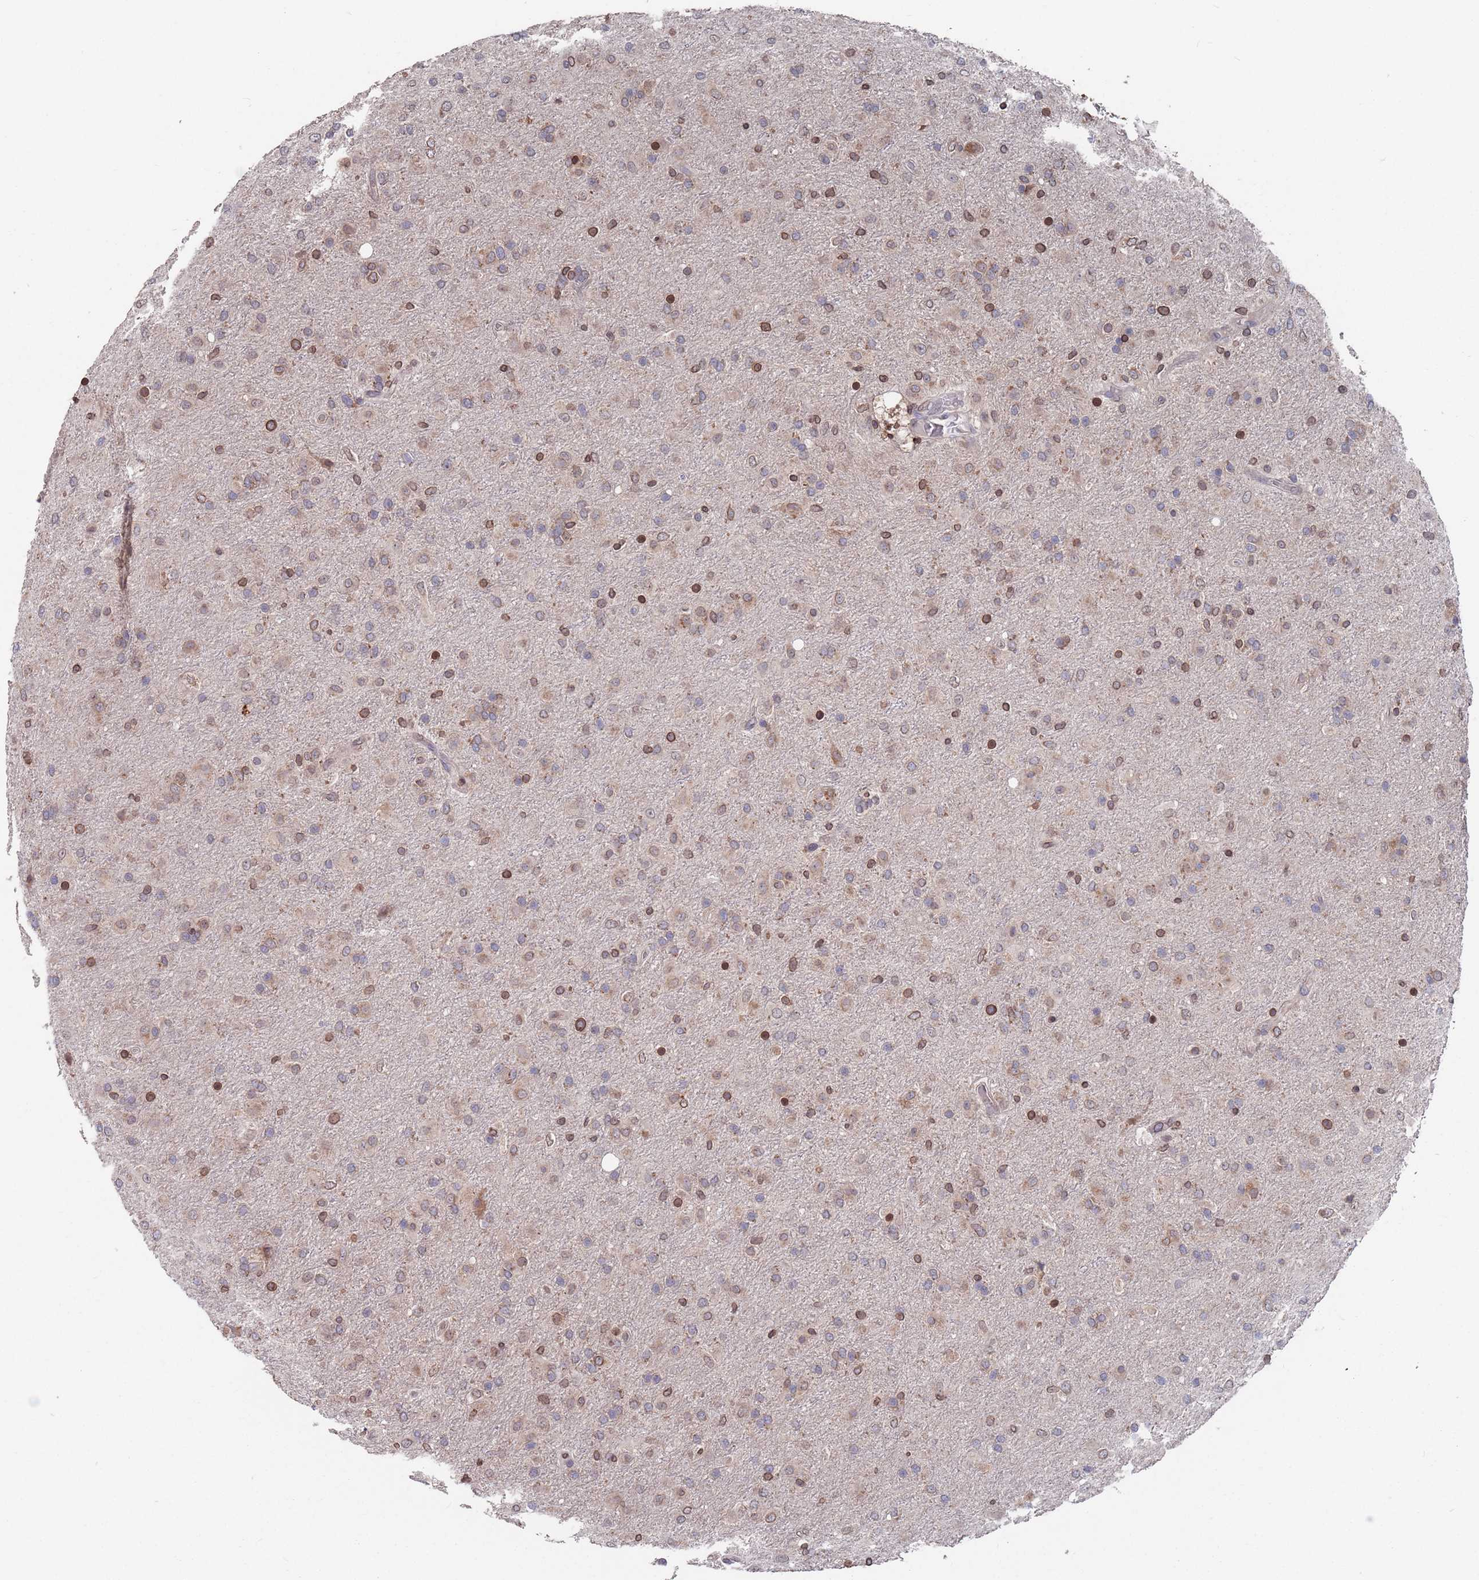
{"staining": {"intensity": "moderate", "quantity": "<25%", "location": "cytoplasmic/membranous,nuclear"}, "tissue": "glioma", "cell_type": "Tumor cells", "image_type": "cancer", "snomed": [{"axis": "morphology", "description": "Glioma, malignant, Low grade"}, {"axis": "topography", "description": "Brain"}], "caption": "Low-grade glioma (malignant) stained for a protein demonstrates moderate cytoplasmic/membranous and nuclear positivity in tumor cells. (DAB IHC with brightfield microscopy, high magnification).", "gene": "SDHAF3", "patient": {"sex": "male", "age": 65}}